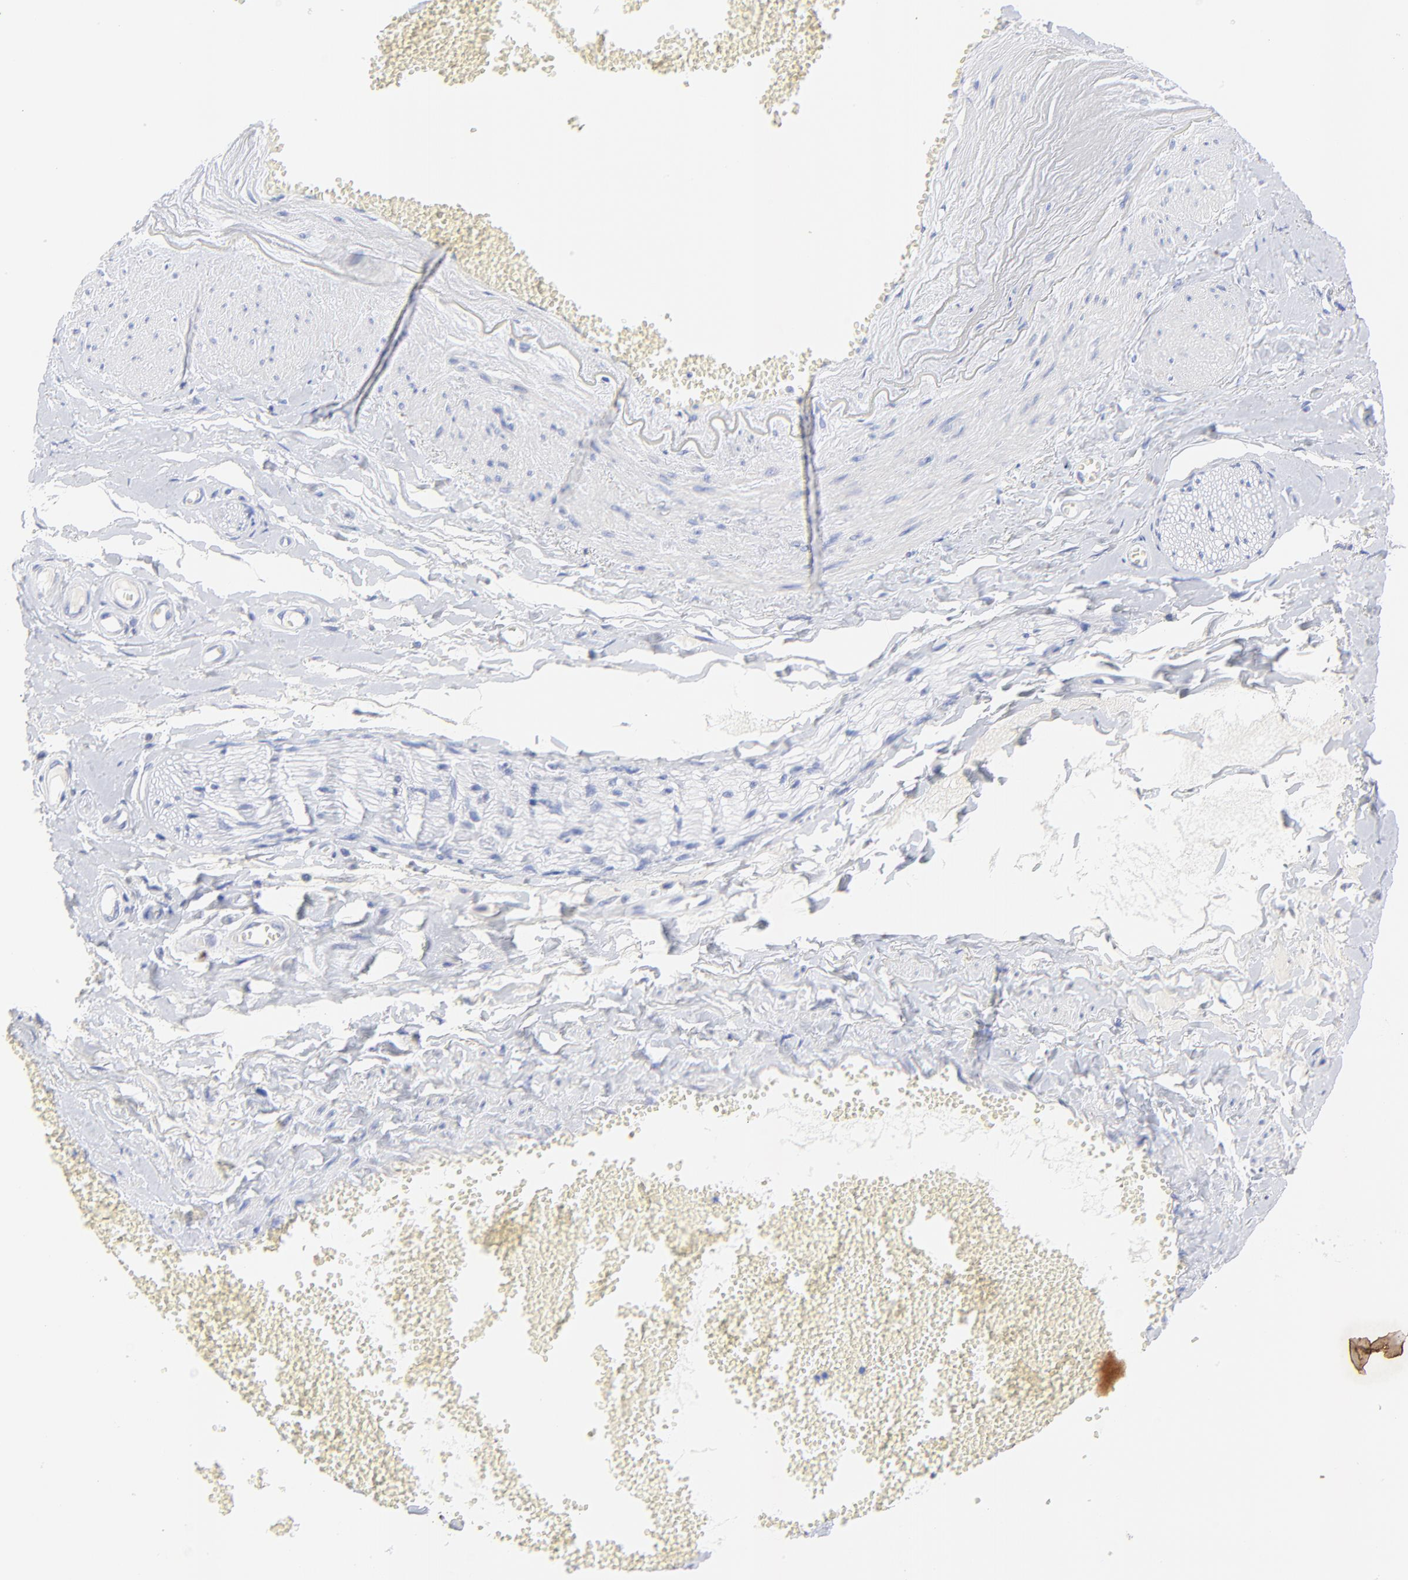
{"staining": {"intensity": "negative", "quantity": "none", "location": "none"}, "tissue": "adipose tissue", "cell_type": "Adipocytes", "image_type": "normal", "snomed": [{"axis": "morphology", "description": "Normal tissue, NOS"}, {"axis": "morphology", "description": "Inflammation, NOS"}, {"axis": "topography", "description": "Salivary gland"}, {"axis": "topography", "description": "Peripheral nerve tissue"}], "caption": "Photomicrograph shows no protein positivity in adipocytes of unremarkable adipose tissue.", "gene": "FBXO10", "patient": {"sex": "female", "age": 75}}